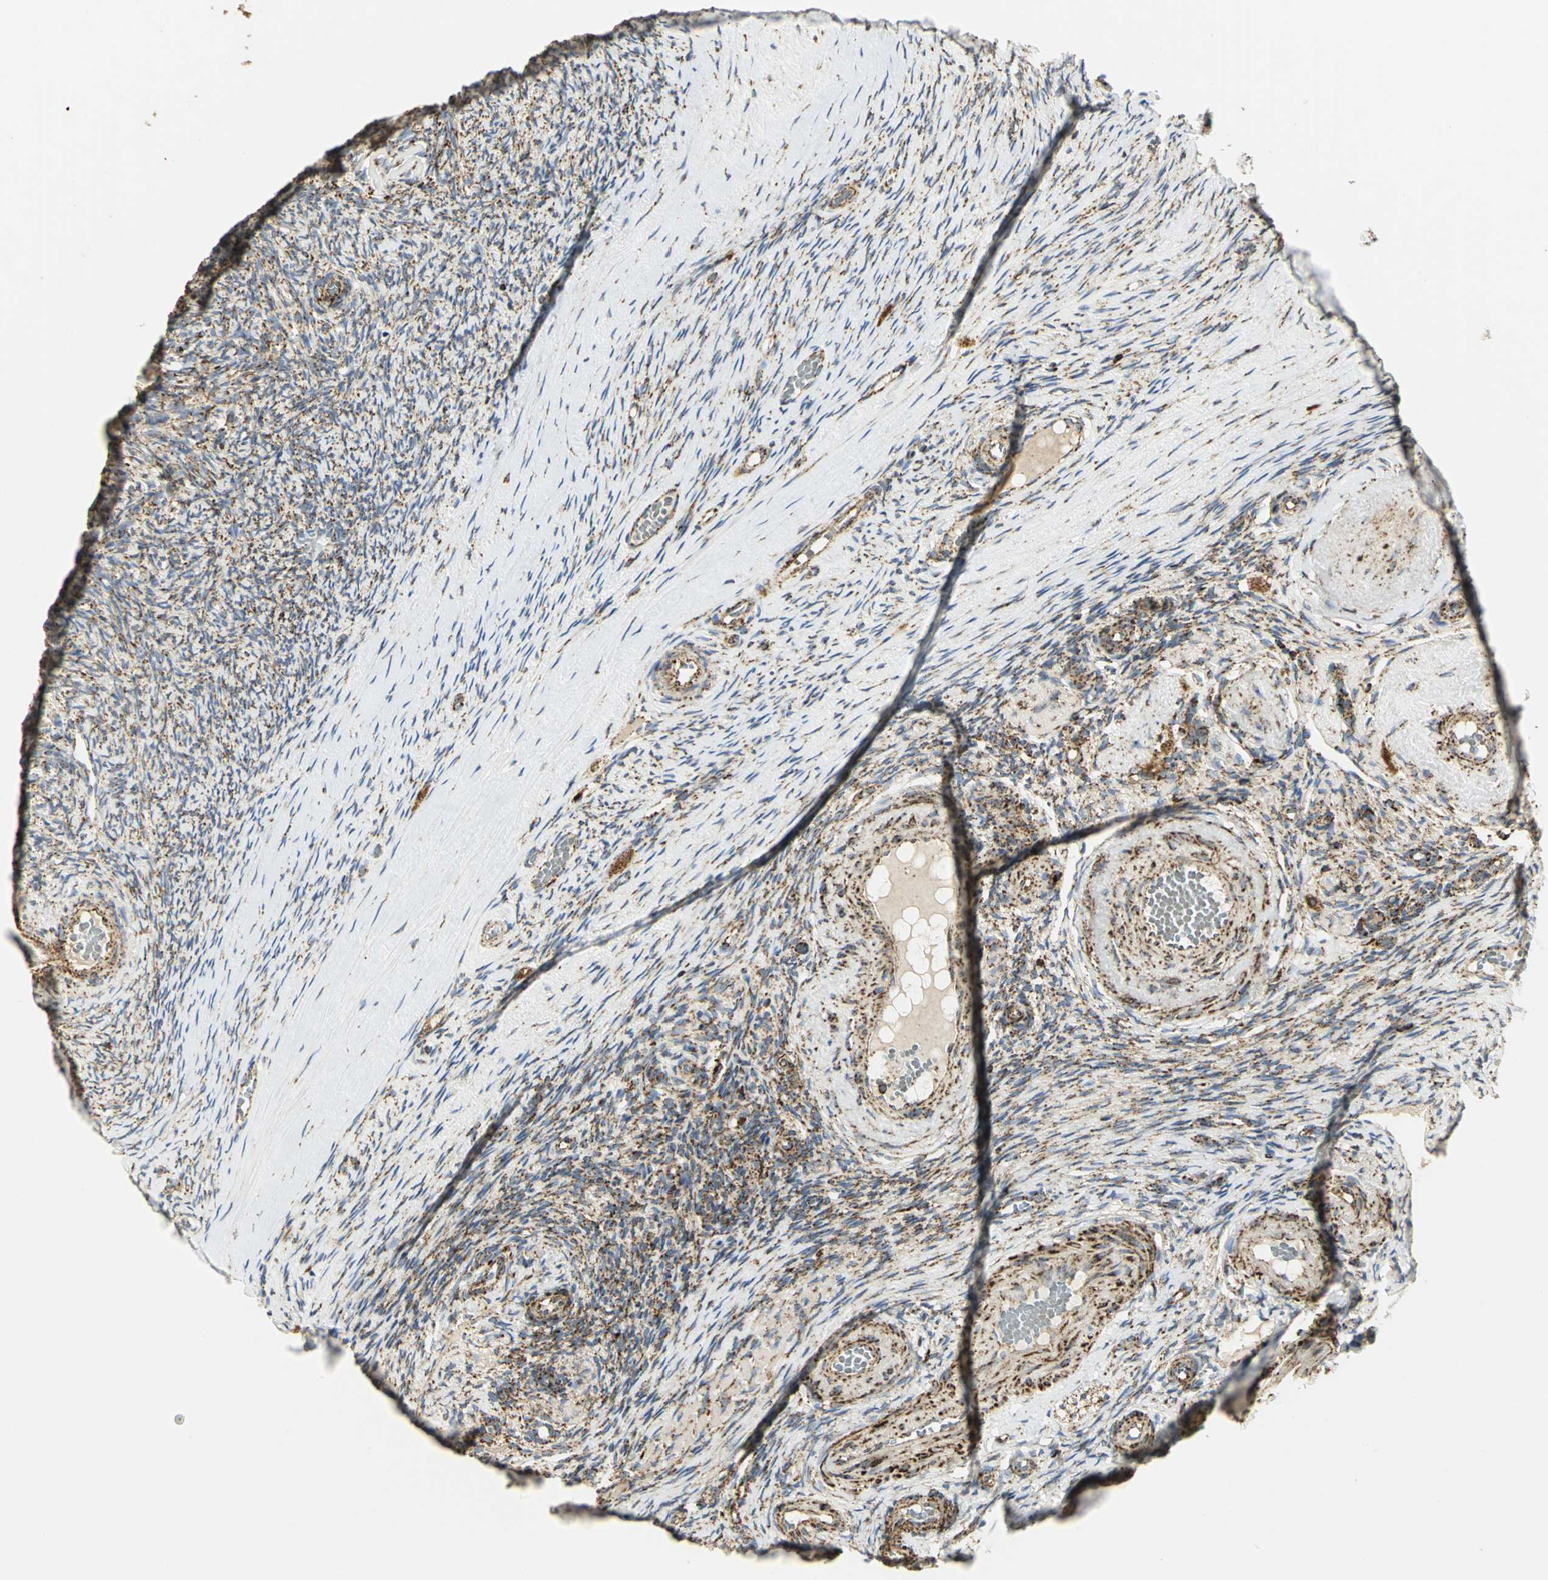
{"staining": {"intensity": "strong", "quantity": "25%-75%", "location": "cytoplasmic/membranous"}, "tissue": "ovary", "cell_type": "Ovarian stroma cells", "image_type": "normal", "snomed": [{"axis": "morphology", "description": "Normal tissue, NOS"}, {"axis": "topography", "description": "Ovary"}], "caption": "The immunohistochemical stain highlights strong cytoplasmic/membranous expression in ovarian stroma cells of benign ovary. The protein is stained brown, and the nuclei are stained in blue (DAB IHC with brightfield microscopy, high magnification).", "gene": "VDAC1", "patient": {"sex": "female", "age": 60}}